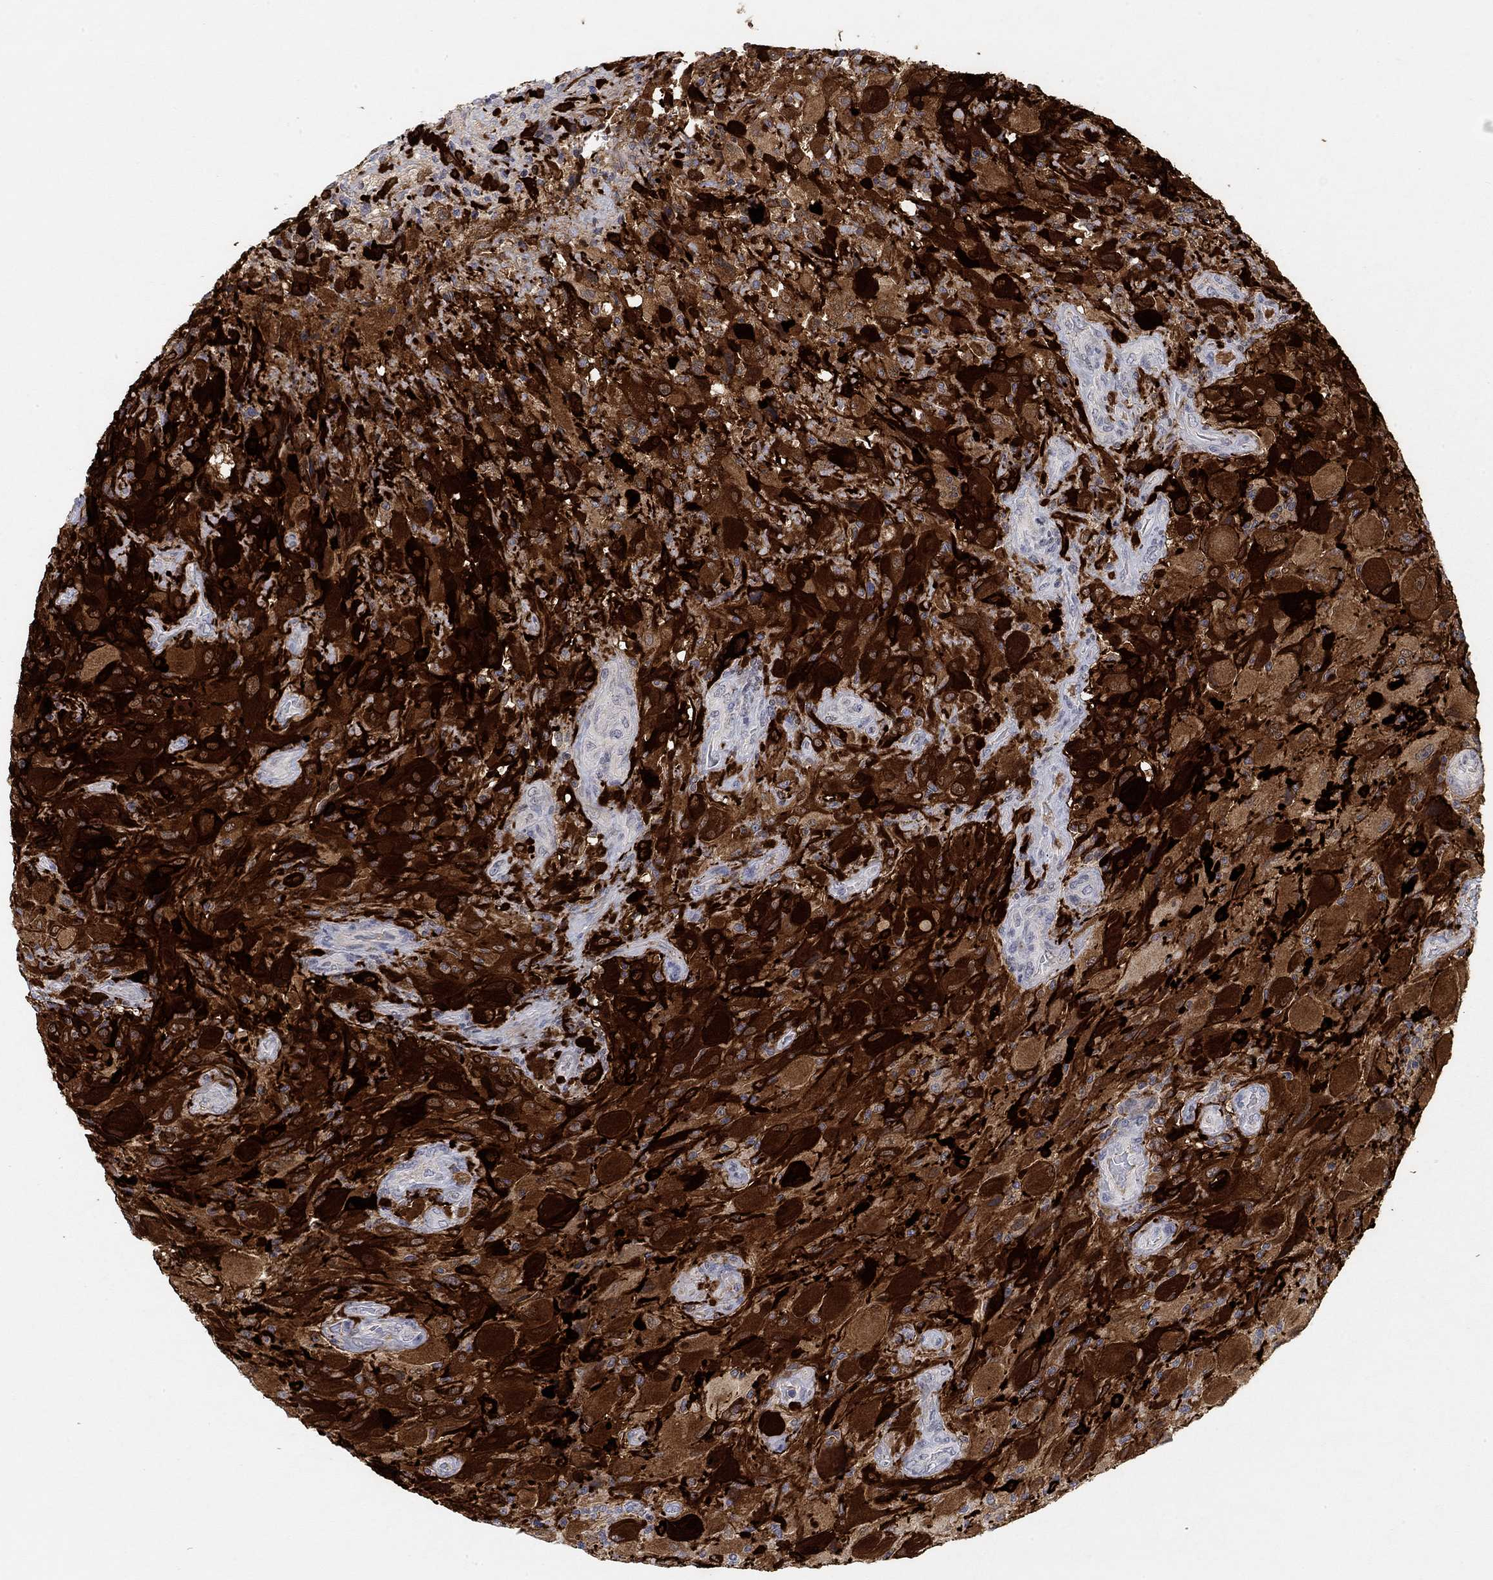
{"staining": {"intensity": "negative", "quantity": "none", "location": "none"}, "tissue": "glioma", "cell_type": "Tumor cells", "image_type": "cancer", "snomed": [{"axis": "morphology", "description": "Glioma, malignant, High grade"}, {"axis": "topography", "description": "Cerebral cortex"}], "caption": "Immunohistochemical staining of malignant glioma (high-grade) reveals no significant staining in tumor cells.", "gene": "VAT1L", "patient": {"sex": "male", "age": 35}}